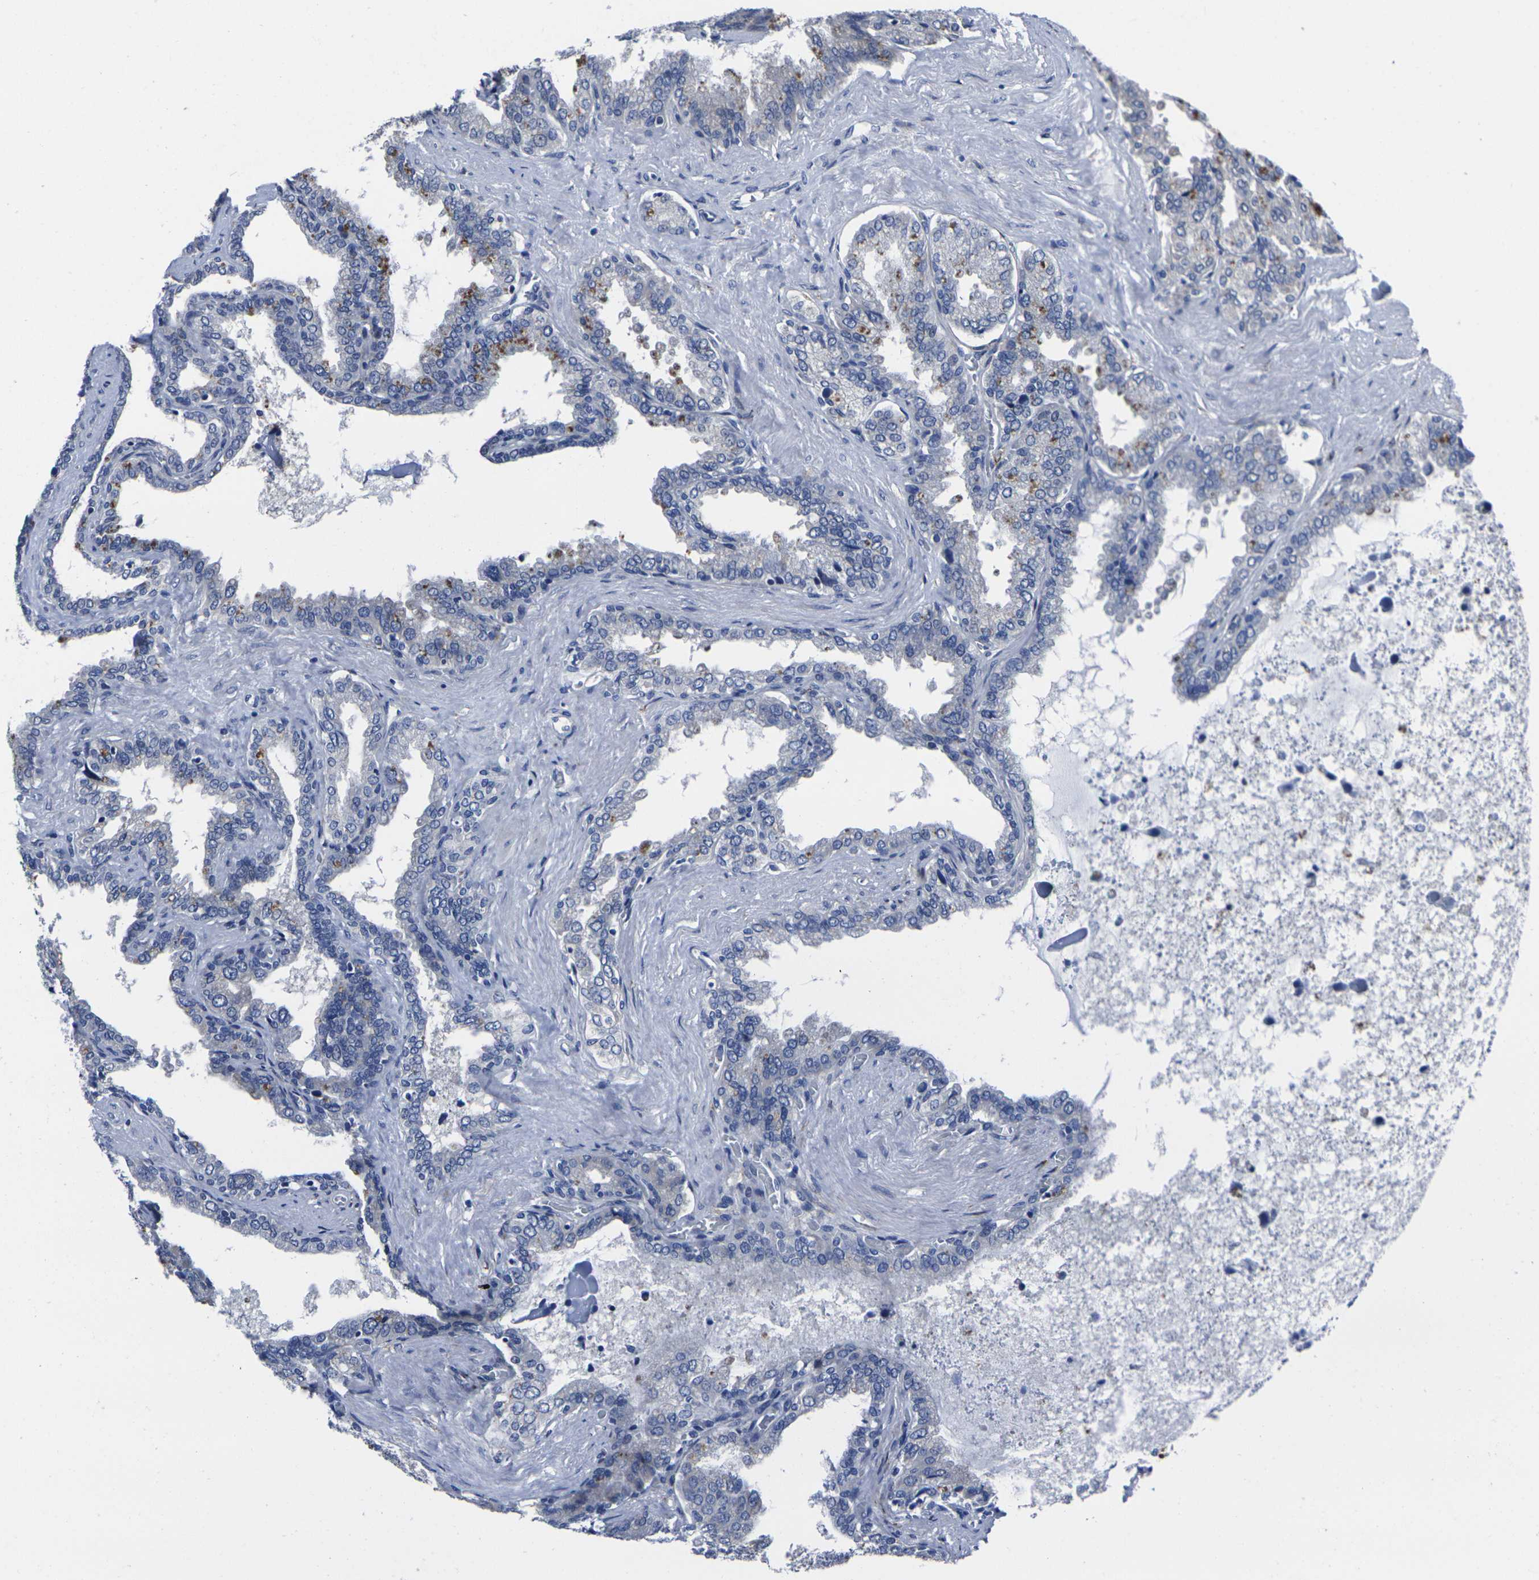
{"staining": {"intensity": "moderate", "quantity": "<25%", "location": "cytoplasmic/membranous"}, "tissue": "seminal vesicle", "cell_type": "Glandular cells", "image_type": "normal", "snomed": [{"axis": "morphology", "description": "Normal tissue, NOS"}, {"axis": "topography", "description": "Seminal veicle"}], "caption": "Seminal vesicle stained with IHC demonstrates moderate cytoplasmic/membranous staining in about <25% of glandular cells. (DAB IHC, brown staining for protein, blue staining for nuclei).", "gene": "CYP2C8", "patient": {"sex": "male", "age": 46}}